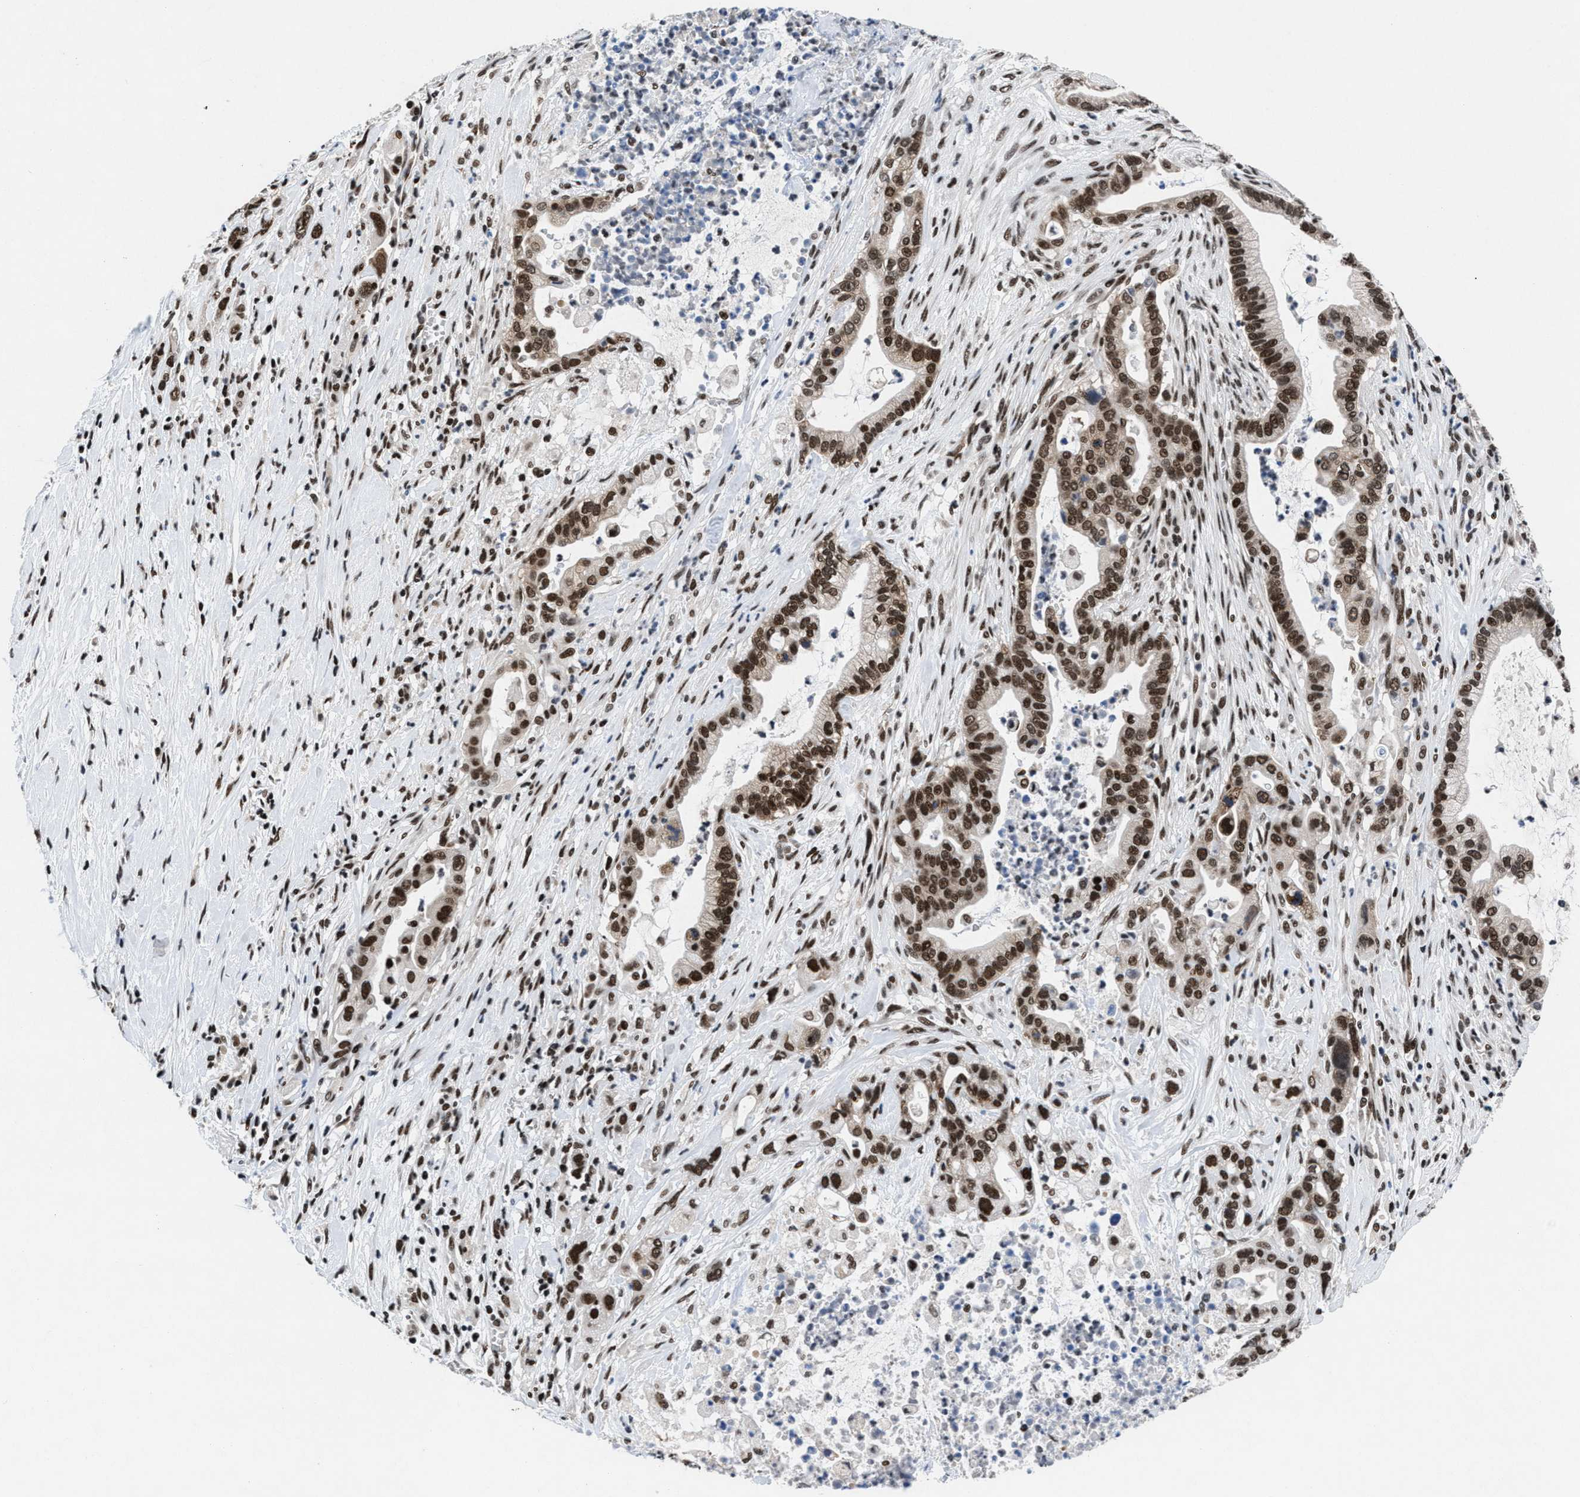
{"staining": {"intensity": "strong", "quantity": ">75%", "location": "nuclear"}, "tissue": "pancreatic cancer", "cell_type": "Tumor cells", "image_type": "cancer", "snomed": [{"axis": "morphology", "description": "Adenocarcinoma, NOS"}, {"axis": "topography", "description": "Pancreas"}], "caption": "This photomicrograph reveals immunohistochemistry staining of adenocarcinoma (pancreatic), with high strong nuclear expression in about >75% of tumor cells.", "gene": "WDR81", "patient": {"sex": "male", "age": 69}}